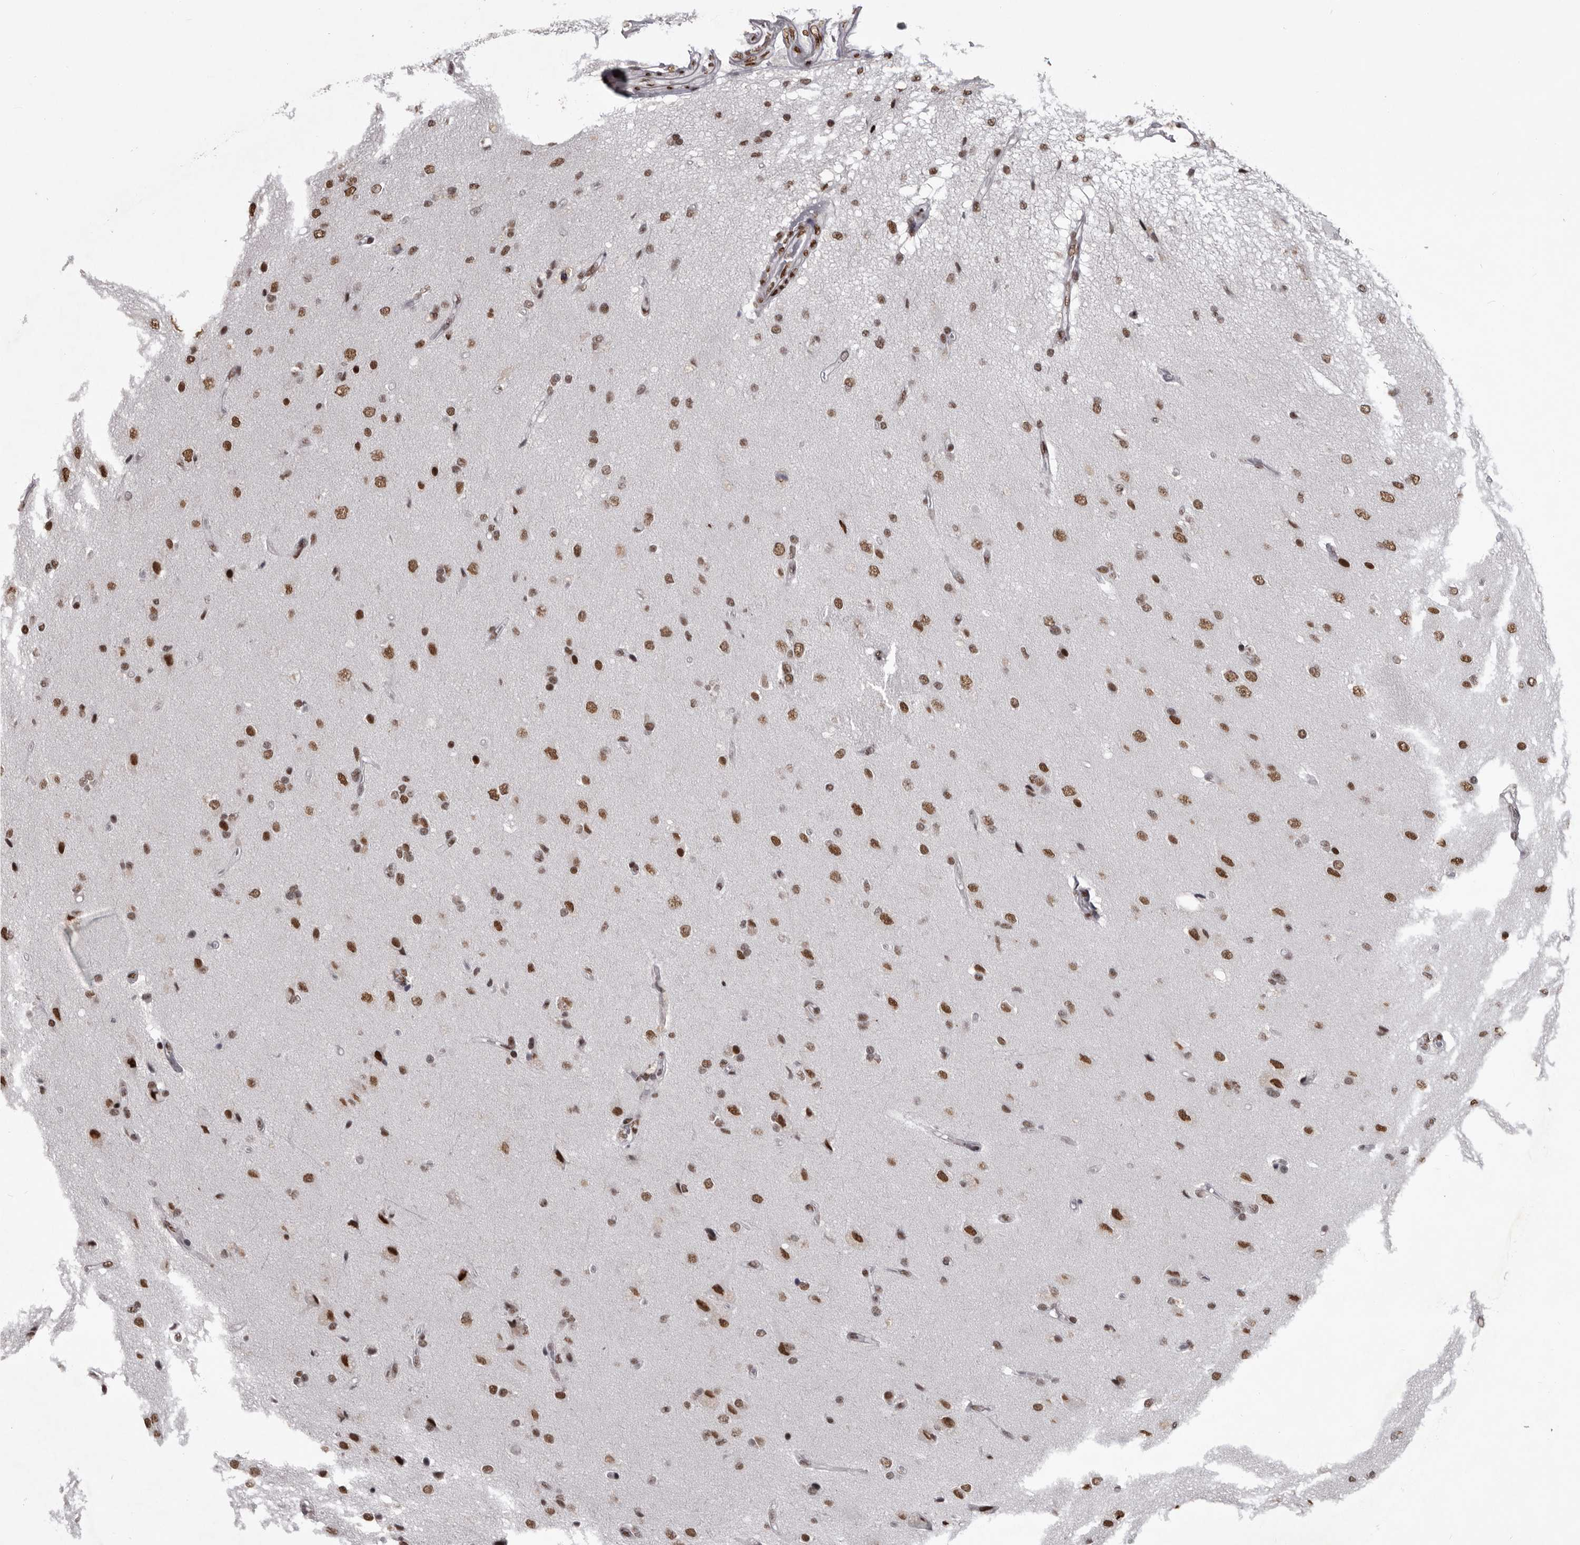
{"staining": {"intensity": "moderate", "quantity": ">75%", "location": "nuclear"}, "tissue": "glioma", "cell_type": "Tumor cells", "image_type": "cancer", "snomed": [{"axis": "morphology", "description": "Glioma, malignant, High grade"}, {"axis": "topography", "description": "Brain"}], "caption": "Glioma stained for a protein (brown) demonstrates moderate nuclear positive expression in about >75% of tumor cells.", "gene": "NUMA1", "patient": {"sex": "male", "age": 72}}